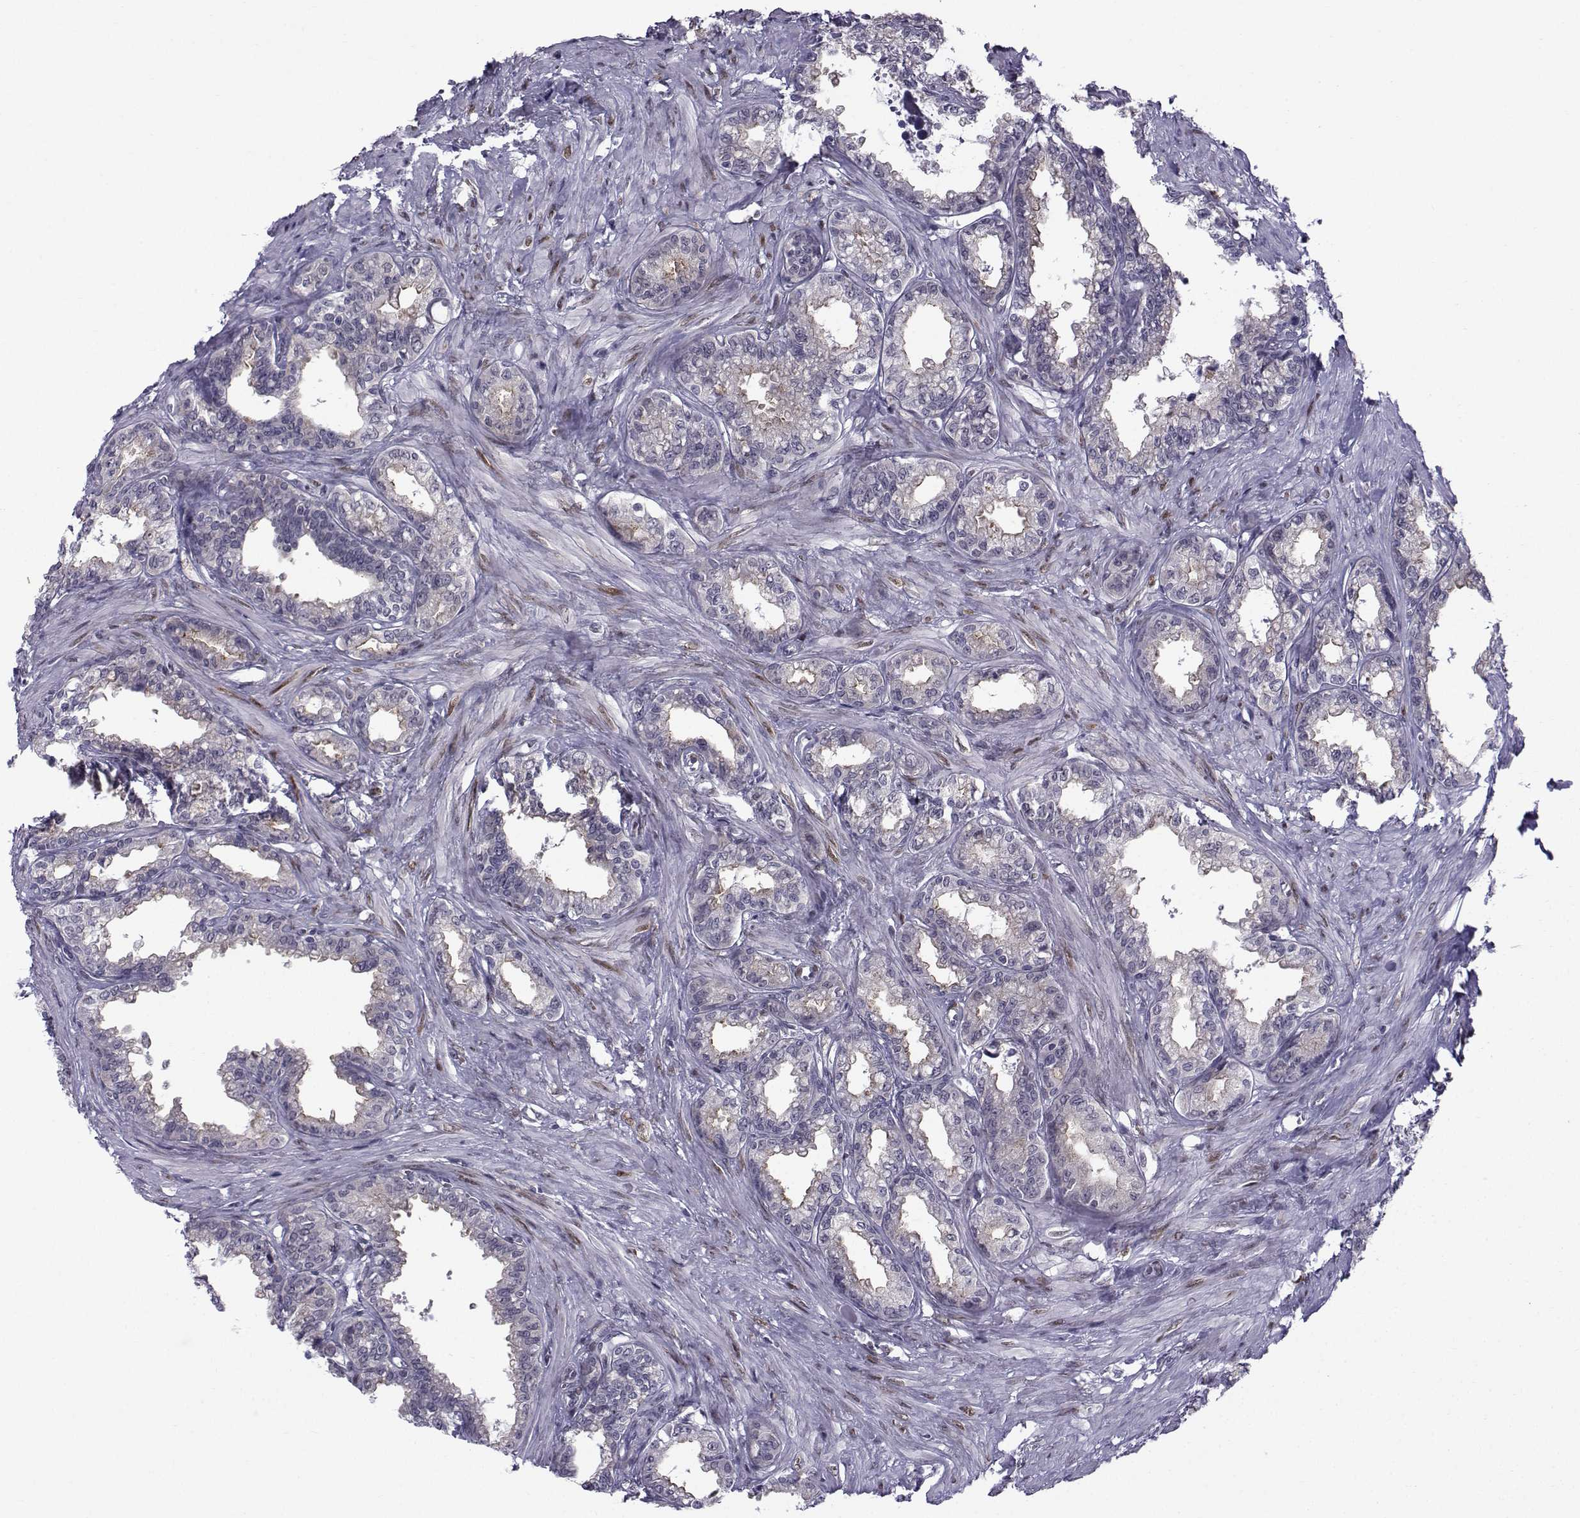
{"staining": {"intensity": "negative", "quantity": "none", "location": "none"}, "tissue": "seminal vesicle", "cell_type": "Glandular cells", "image_type": "normal", "snomed": [{"axis": "morphology", "description": "Normal tissue, NOS"}, {"axis": "morphology", "description": "Urothelial carcinoma, NOS"}, {"axis": "topography", "description": "Urinary bladder"}, {"axis": "topography", "description": "Seminal veicle"}], "caption": "Photomicrograph shows no protein staining in glandular cells of benign seminal vesicle.", "gene": "RBM24", "patient": {"sex": "male", "age": 76}}